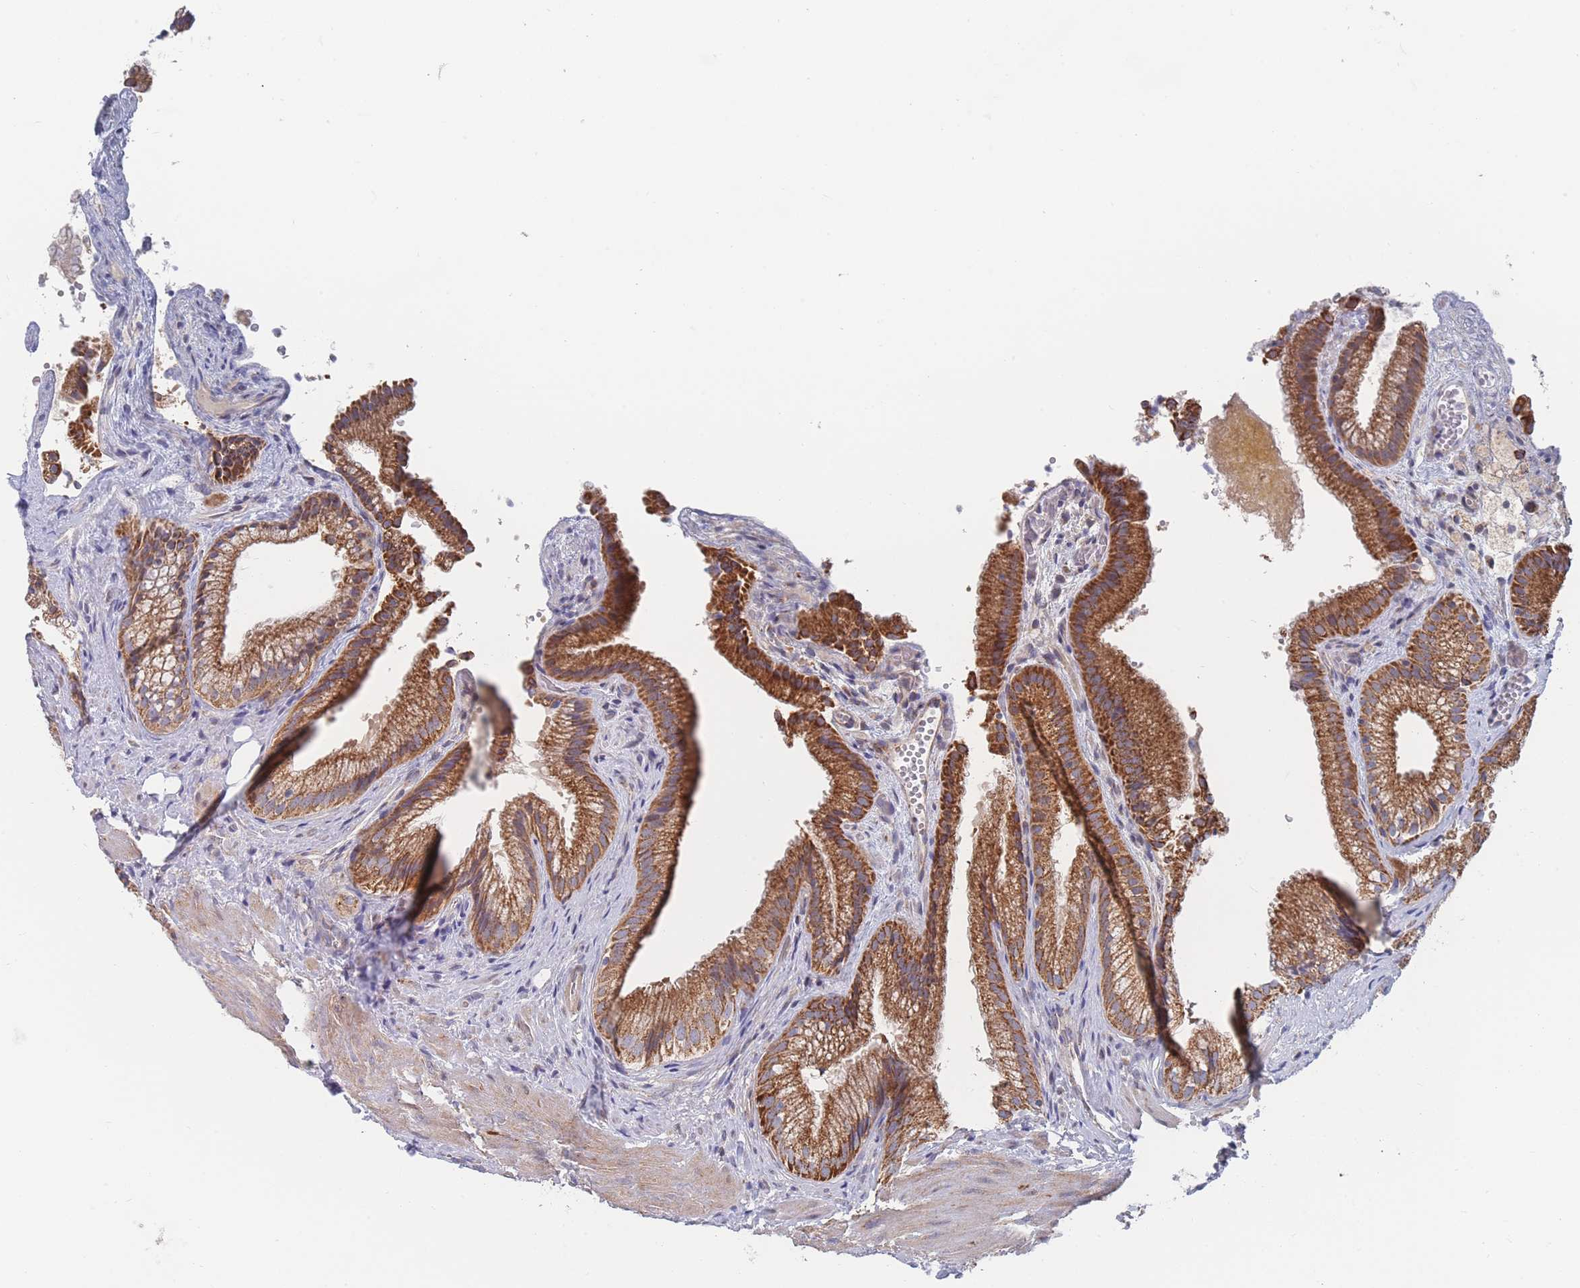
{"staining": {"intensity": "strong", "quantity": ">75%", "location": "cytoplasmic/membranous"}, "tissue": "gallbladder", "cell_type": "Glandular cells", "image_type": "normal", "snomed": [{"axis": "morphology", "description": "Normal tissue, NOS"}, {"axis": "morphology", "description": "Inflammation, NOS"}, {"axis": "topography", "description": "Gallbladder"}], "caption": "Unremarkable gallbladder displays strong cytoplasmic/membranous expression in approximately >75% of glandular cells, visualized by immunohistochemistry.", "gene": "IKZF4", "patient": {"sex": "male", "age": 51}}